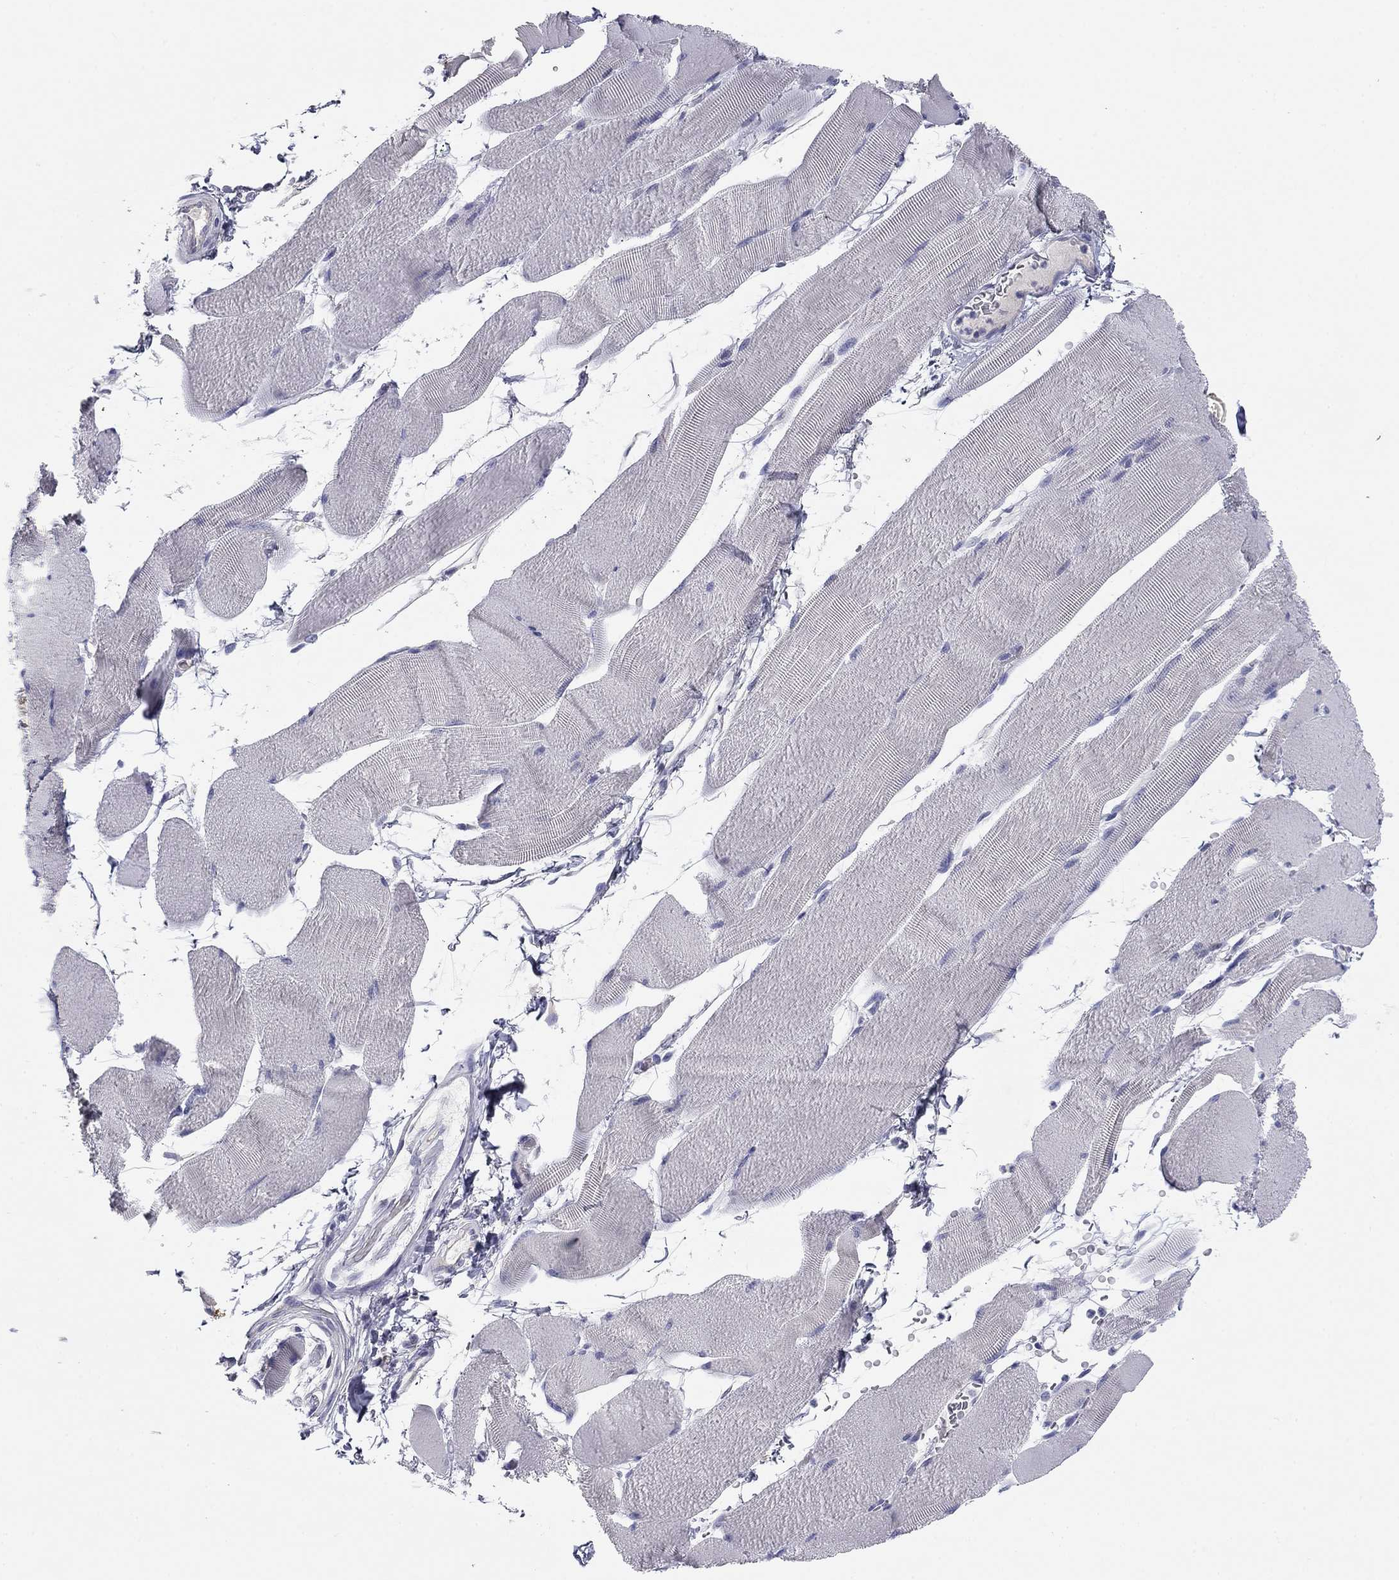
{"staining": {"intensity": "negative", "quantity": "none", "location": "none"}, "tissue": "skeletal muscle", "cell_type": "Myocytes", "image_type": "normal", "snomed": [{"axis": "morphology", "description": "Normal tissue, NOS"}, {"axis": "topography", "description": "Skeletal muscle"}], "caption": "This is a photomicrograph of IHC staining of benign skeletal muscle, which shows no positivity in myocytes.", "gene": "SEPTIN3", "patient": {"sex": "male", "age": 56}}